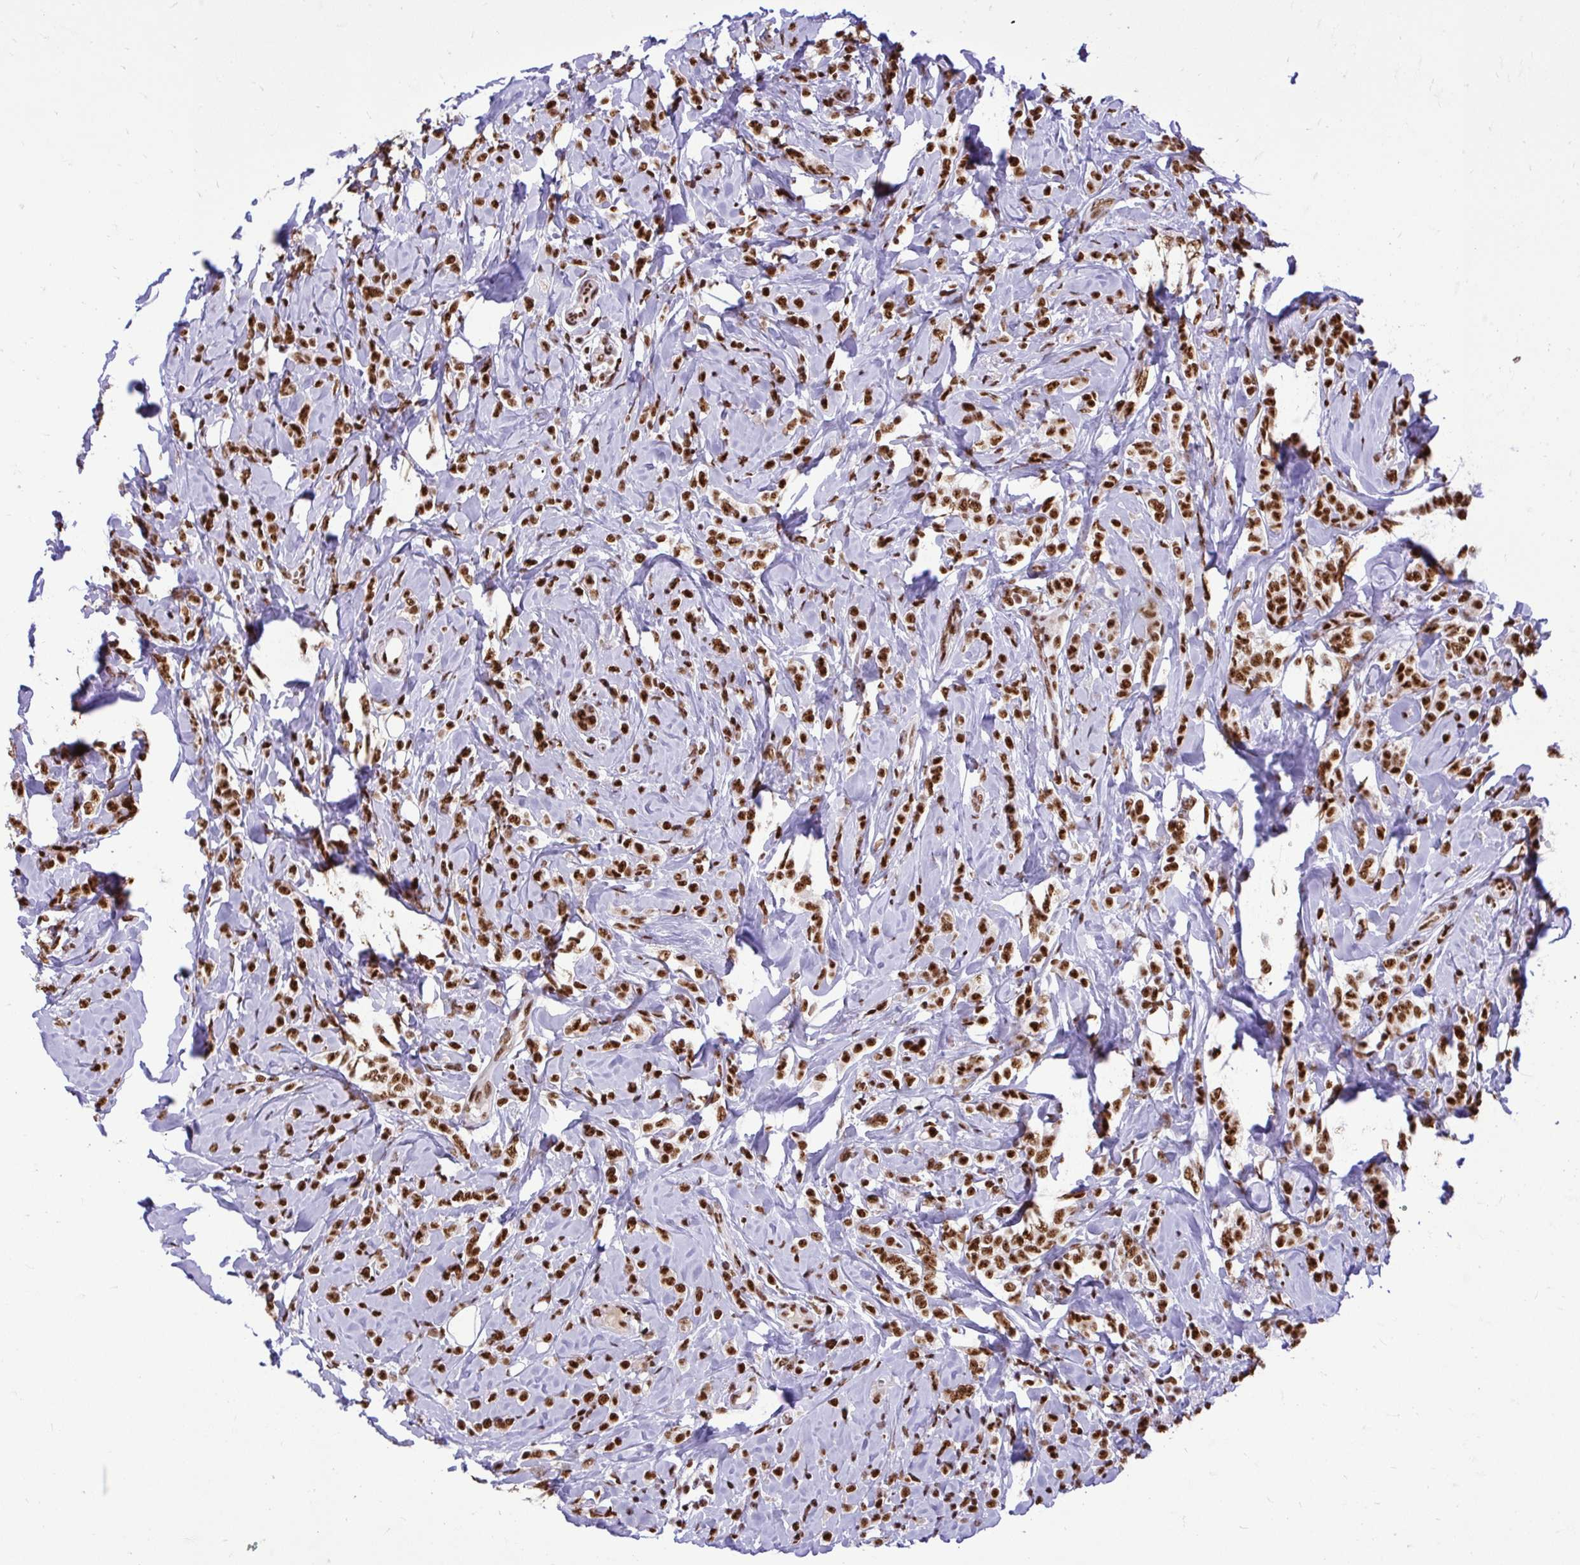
{"staining": {"intensity": "strong", "quantity": ">75%", "location": "nuclear"}, "tissue": "breast cancer", "cell_type": "Tumor cells", "image_type": "cancer", "snomed": [{"axis": "morphology", "description": "Lobular carcinoma"}, {"axis": "topography", "description": "Breast"}], "caption": "Immunohistochemistry photomicrograph of neoplastic tissue: breast lobular carcinoma stained using IHC displays high levels of strong protein expression localized specifically in the nuclear of tumor cells, appearing as a nuclear brown color.", "gene": "PRPF19", "patient": {"sex": "female", "age": 49}}